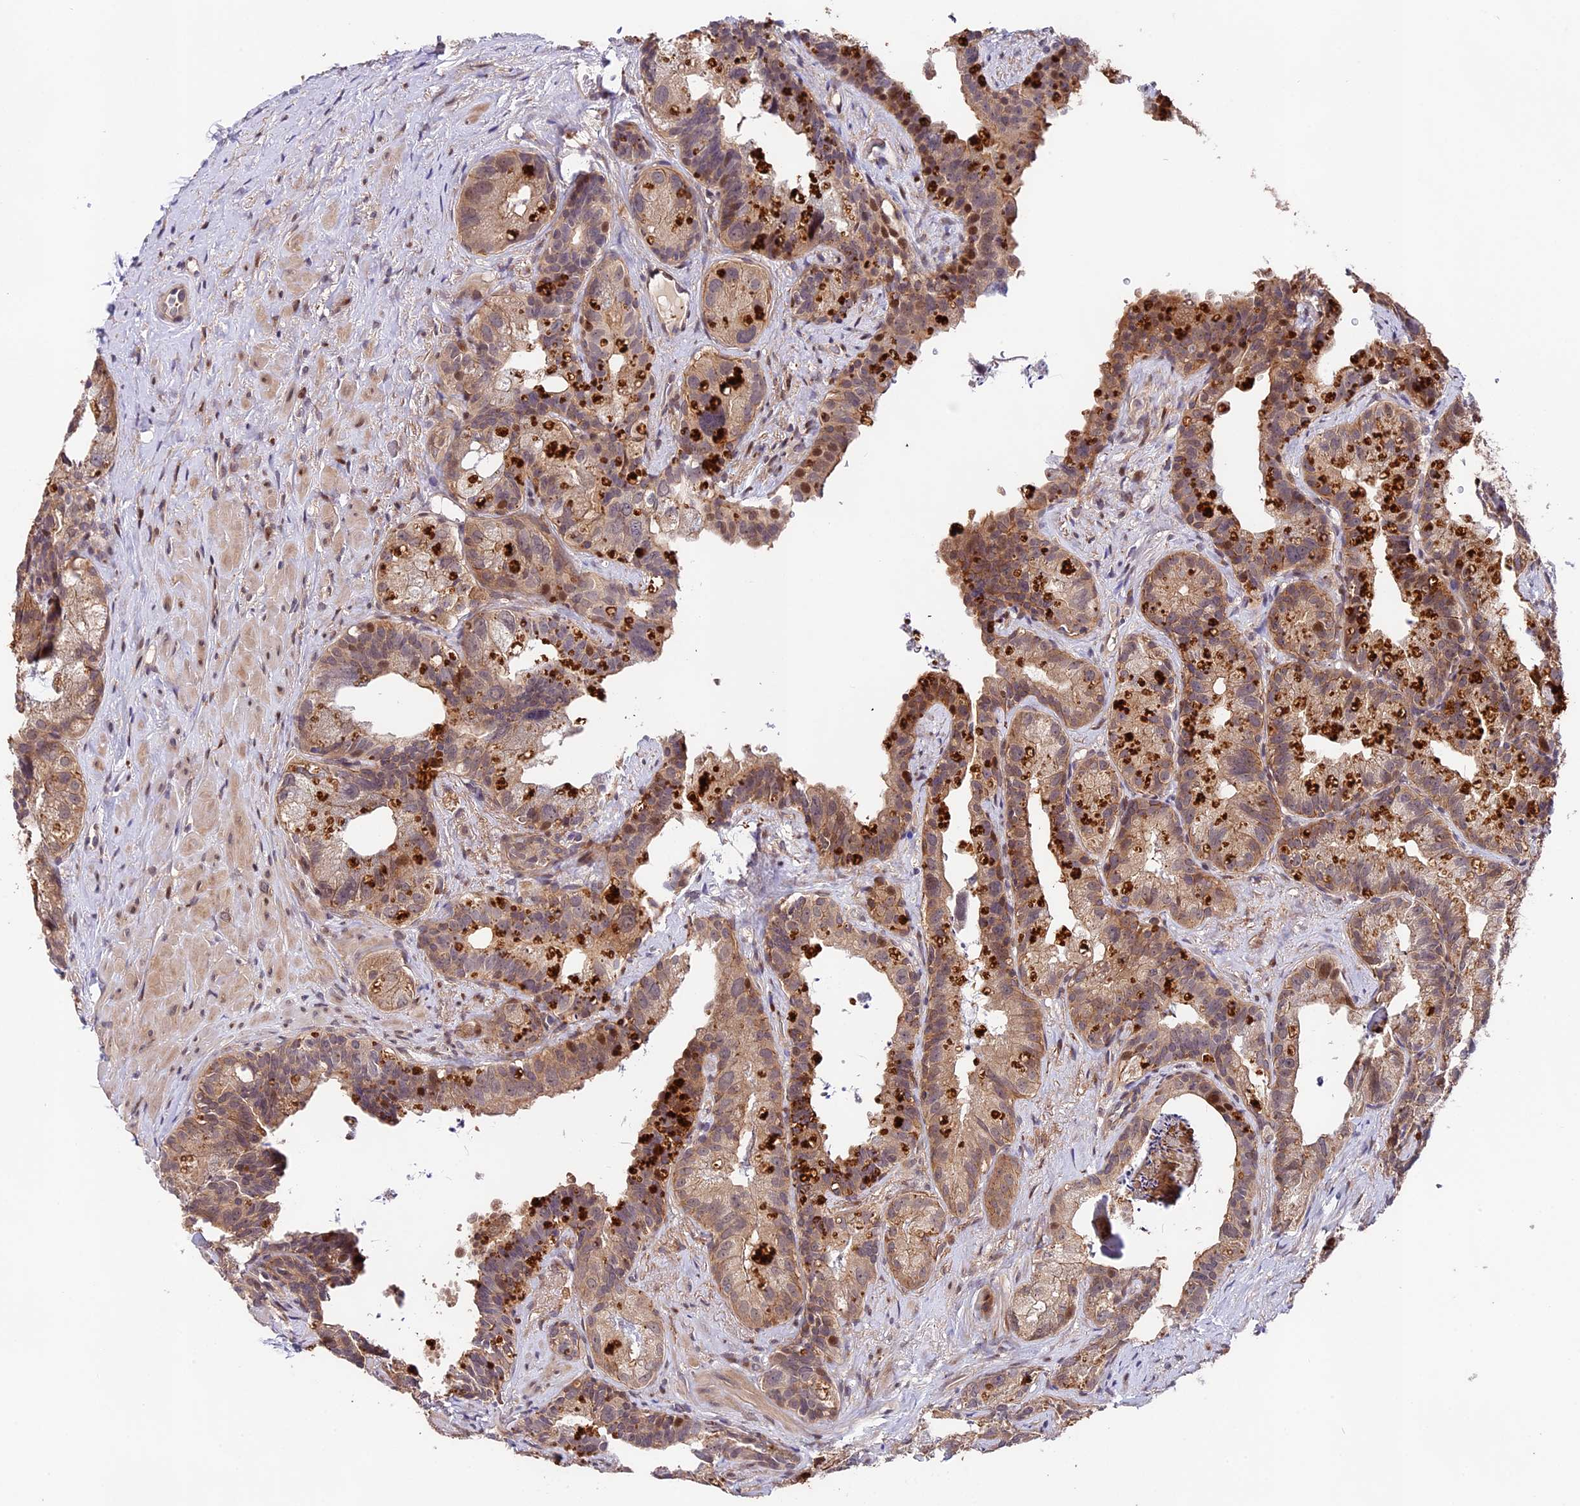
{"staining": {"intensity": "weak", "quantity": ">75%", "location": "cytoplasmic/membranous"}, "tissue": "prostate cancer", "cell_type": "Tumor cells", "image_type": "cancer", "snomed": [{"axis": "morphology", "description": "Normal tissue, NOS"}, {"axis": "morphology", "description": "Adenocarcinoma, Low grade"}, {"axis": "topography", "description": "Prostate"}], "caption": "IHC photomicrograph of neoplastic tissue: prostate adenocarcinoma (low-grade) stained using immunohistochemistry reveals low levels of weak protein expression localized specifically in the cytoplasmic/membranous of tumor cells, appearing as a cytoplasmic/membranous brown color.", "gene": "CACNA1H", "patient": {"sex": "male", "age": 72}}